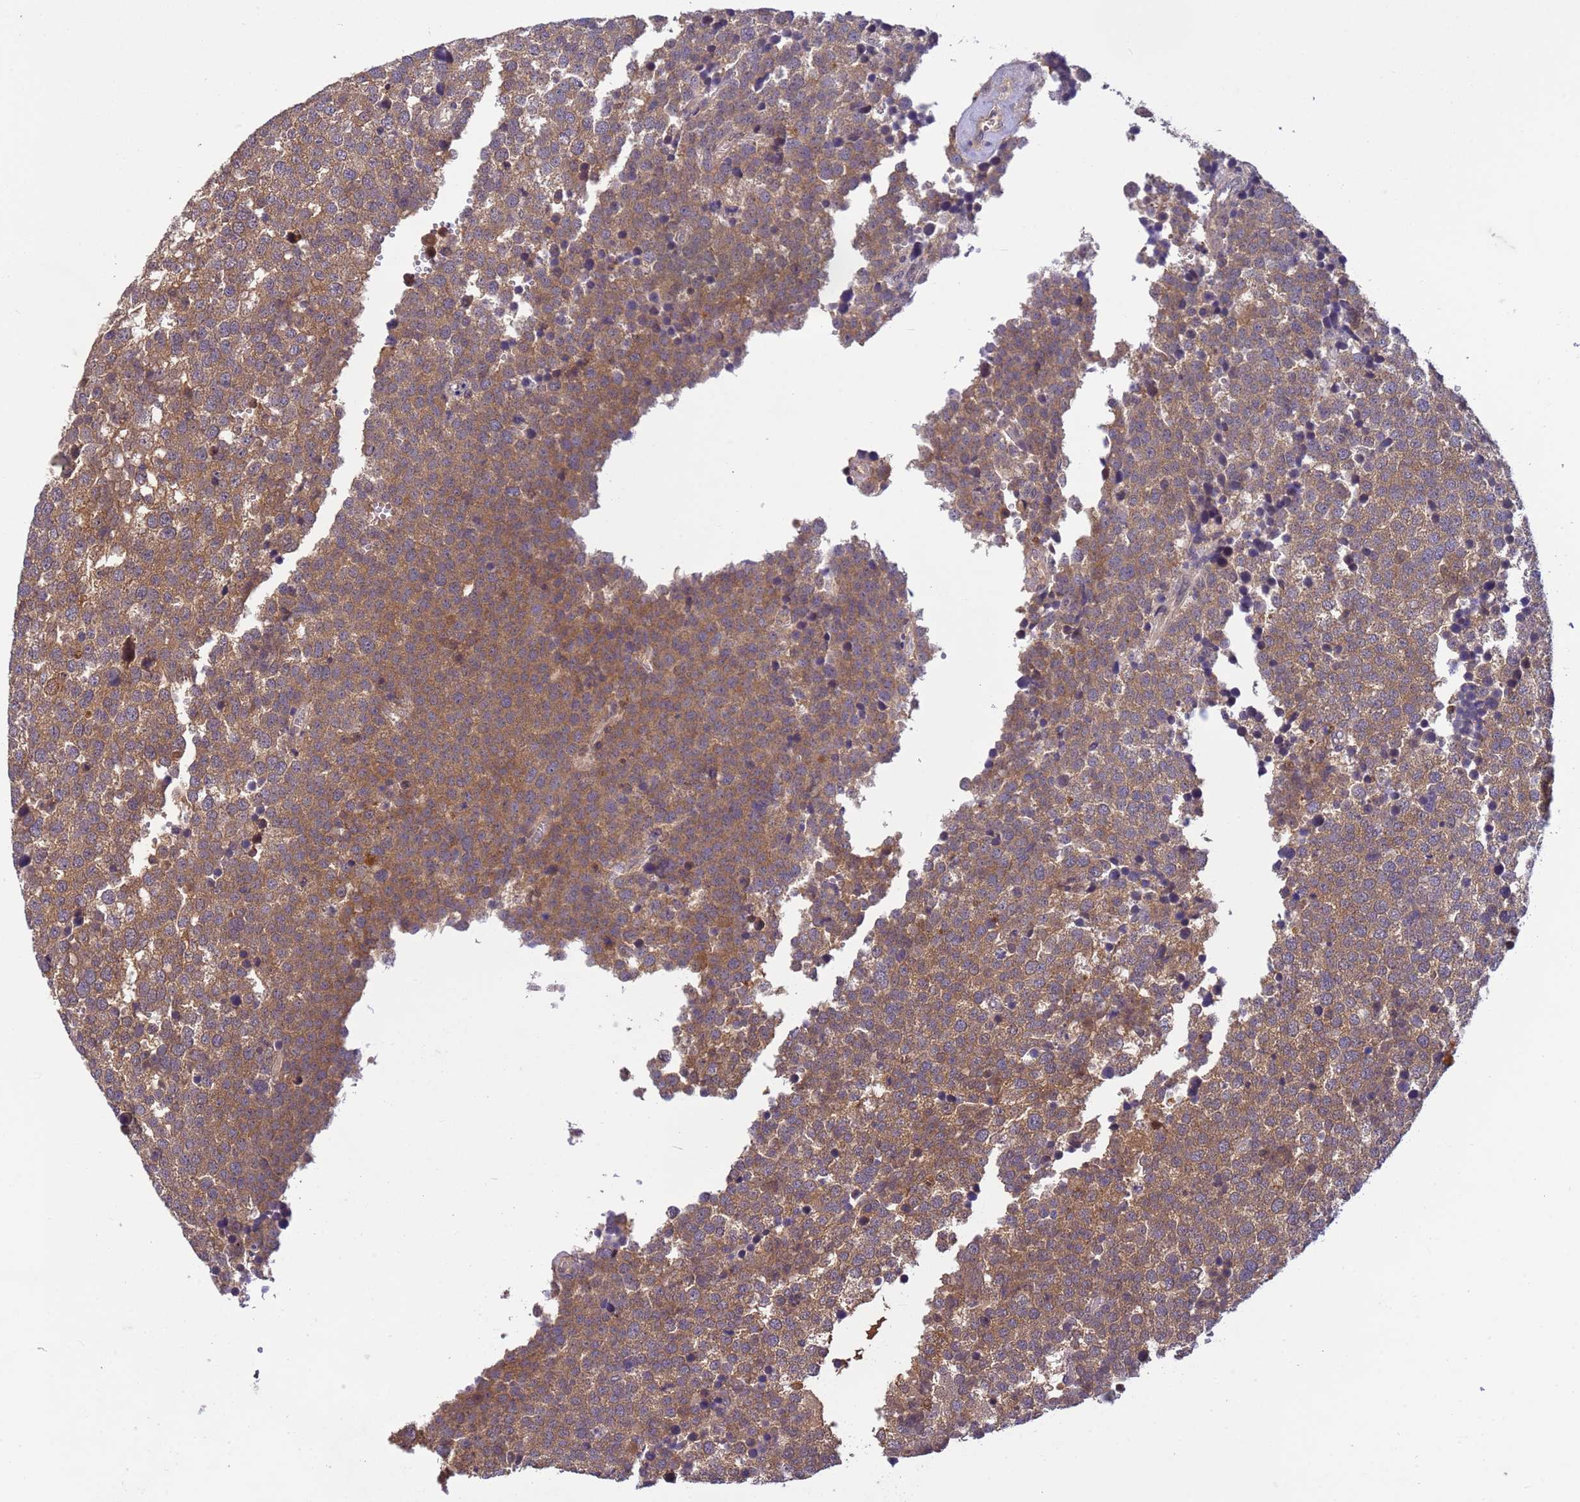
{"staining": {"intensity": "moderate", "quantity": ">75%", "location": "cytoplasmic/membranous"}, "tissue": "testis cancer", "cell_type": "Tumor cells", "image_type": "cancer", "snomed": [{"axis": "morphology", "description": "Seminoma, NOS"}, {"axis": "topography", "description": "Testis"}], "caption": "Moderate cytoplasmic/membranous positivity is appreciated in about >75% of tumor cells in seminoma (testis).", "gene": "NPEPPS", "patient": {"sex": "male", "age": 71}}